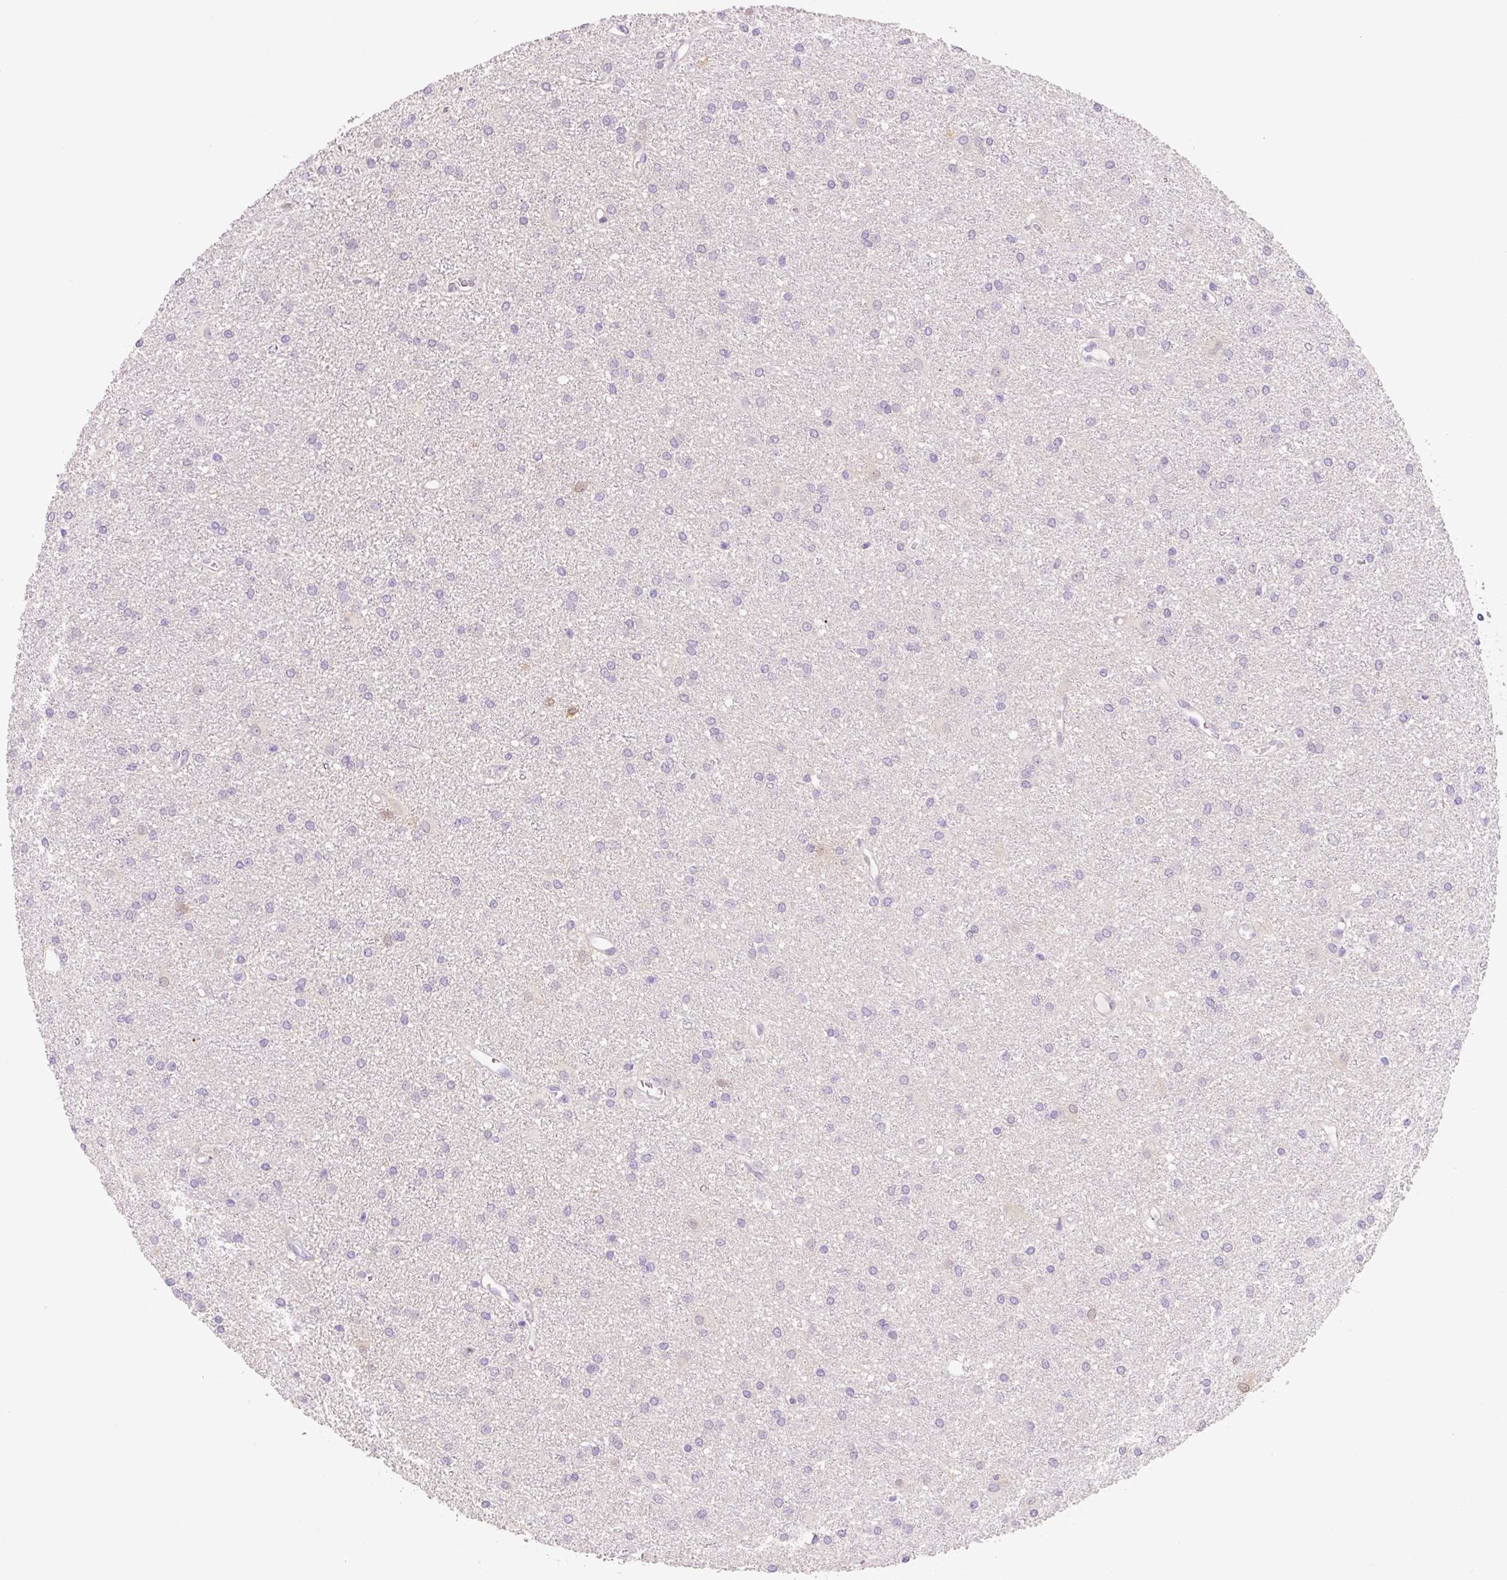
{"staining": {"intensity": "negative", "quantity": "none", "location": "none"}, "tissue": "glioma", "cell_type": "Tumor cells", "image_type": "cancer", "snomed": [{"axis": "morphology", "description": "Glioma, malignant, High grade"}, {"axis": "topography", "description": "Brain"}], "caption": "Immunohistochemistry of human malignant glioma (high-grade) displays no positivity in tumor cells.", "gene": "FABP5", "patient": {"sex": "female", "age": 50}}